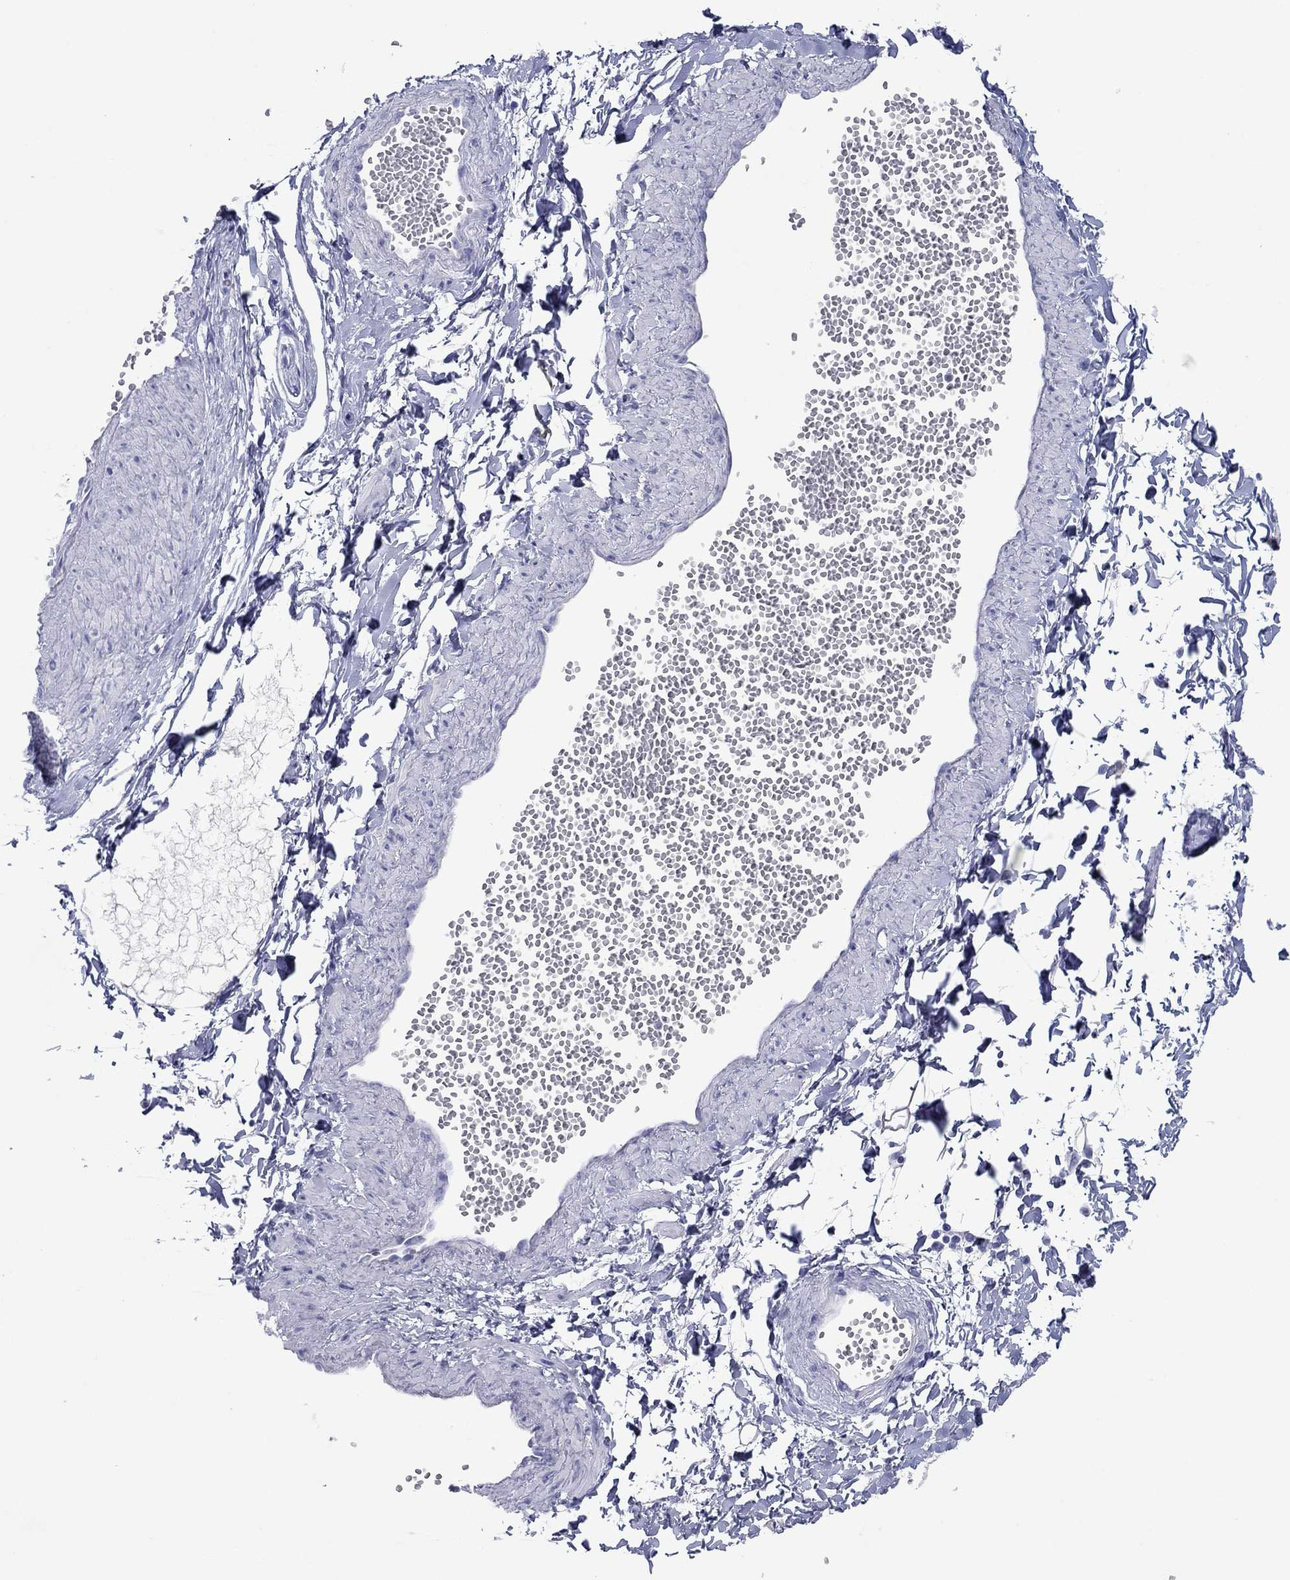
{"staining": {"intensity": "negative", "quantity": "none", "location": "none"}, "tissue": "adipose tissue", "cell_type": "Adipocytes", "image_type": "normal", "snomed": [{"axis": "morphology", "description": "Normal tissue, NOS"}, {"axis": "topography", "description": "Smooth muscle"}, {"axis": "topography", "description": "Peripheral nerve tissue"}], "caption": "Immunohistochemistry (IHC) histopathology image of benign adipose tissue: adipose tissue stained with DAB reveals no significant protein expression in adipocytes. Brightfield microscopy of immunohistochemistry (IHC) stained with DAB (brown) and hematoxylin (blue), captured at high magnification.", "gene": "ATP4A", "patient": {"sex": "male", "age": 22}}